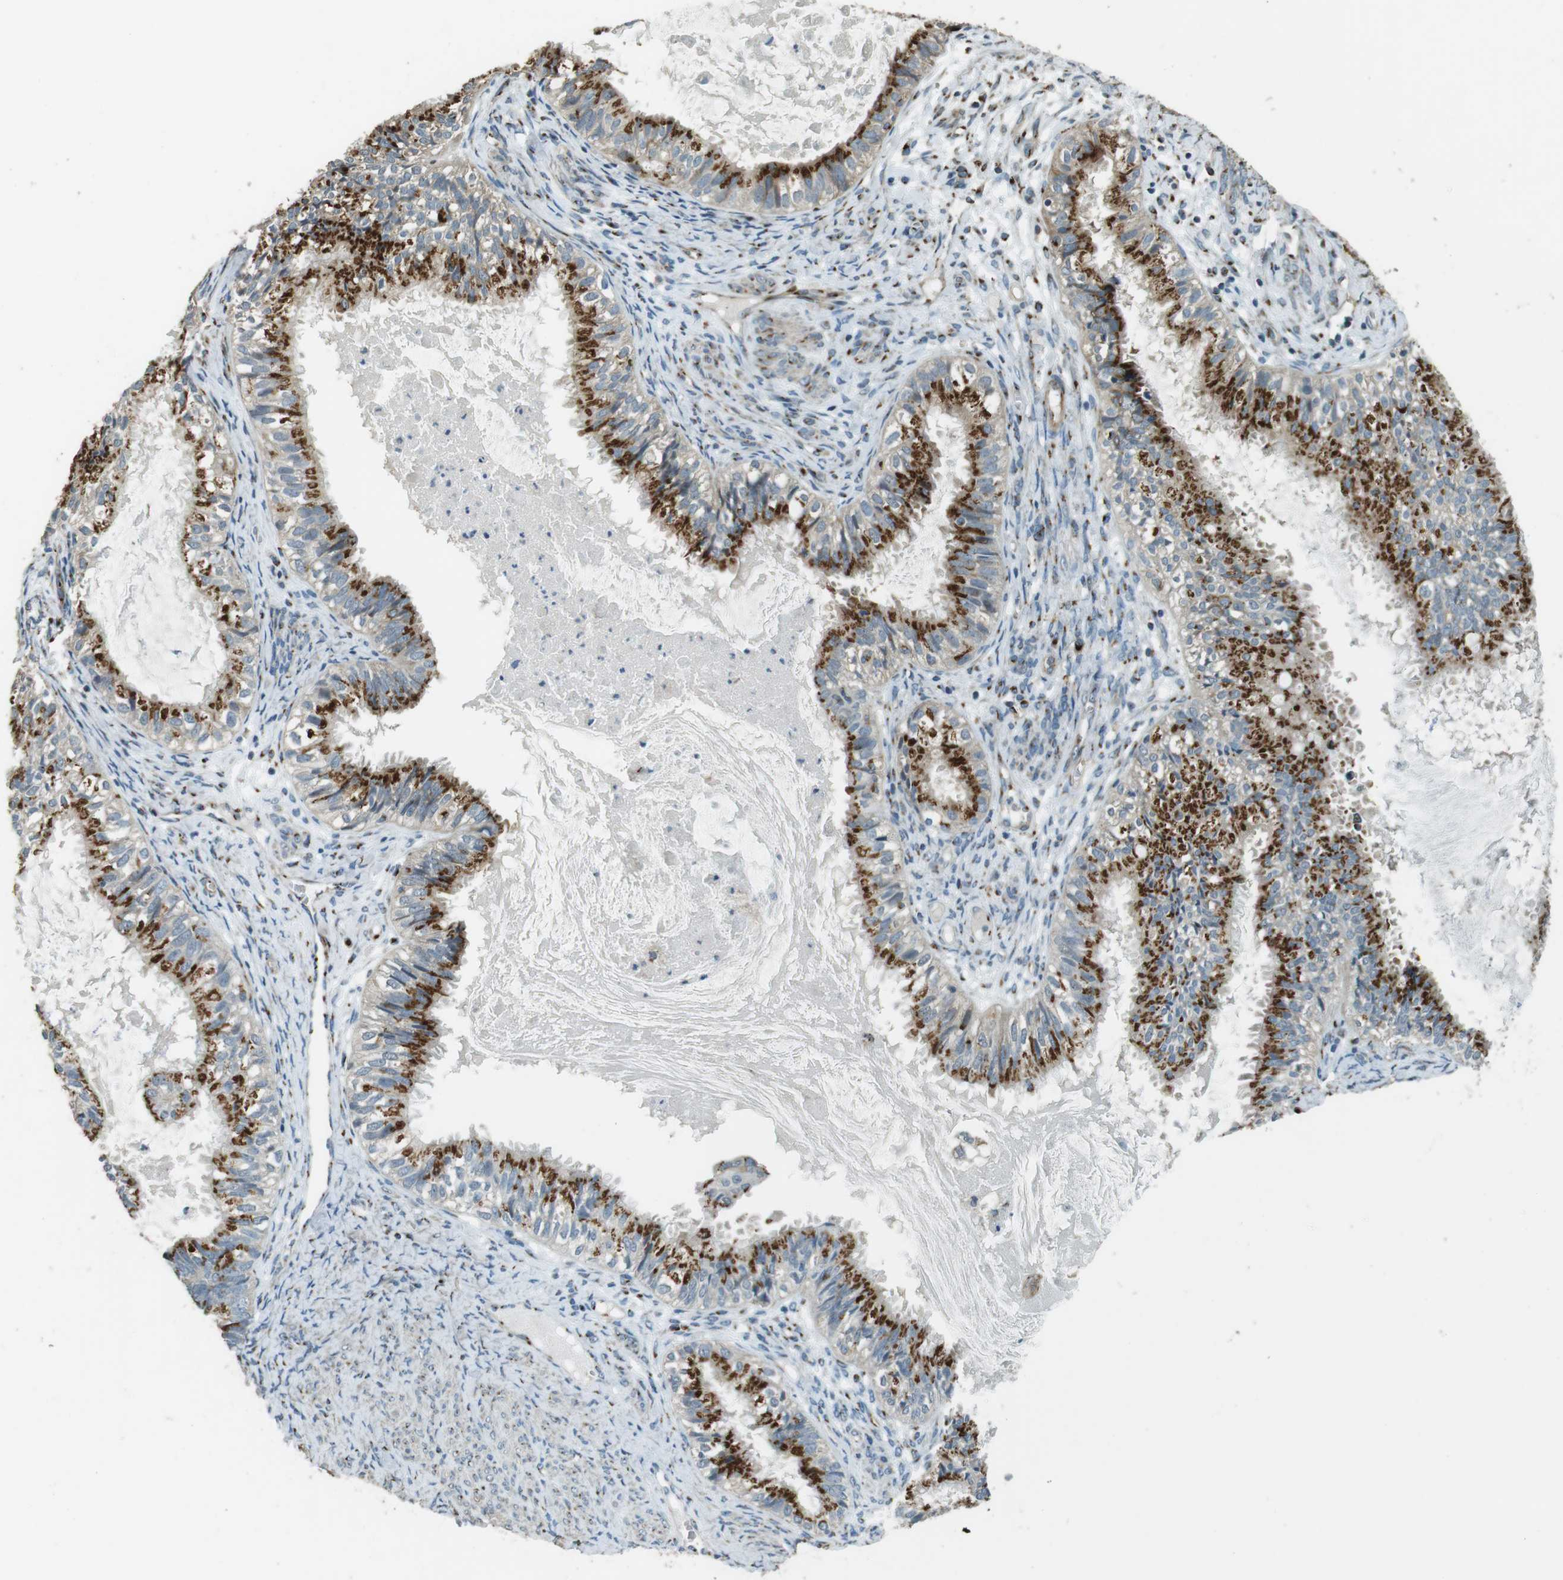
{"staining": {"intensity": "strong", "quantity": ">75%", "location": "cytoplasmic/membranous"}, "tissue": "cervical cancer", "cell_type": "Tumor cells", "image_type": "cancer", "snomed": [{"axis": "morphology", "description": "Normal tissue, NOS"}, {"axis": "morphology", "description": "Adenocarcinoma, NOS"}, {"axis": "topography", "description": "Cervix"}, {"axis": "topography", "description": "Endometrium"}], "caption": "Human adenocarcinoma (cervical) stained for a protein (brown) reveals strong cytoplasmic/membranous positive staining in about >75% of tumor cells.", "gene": "TMEM115", "patient": {"sex": "female", "age": 86}}